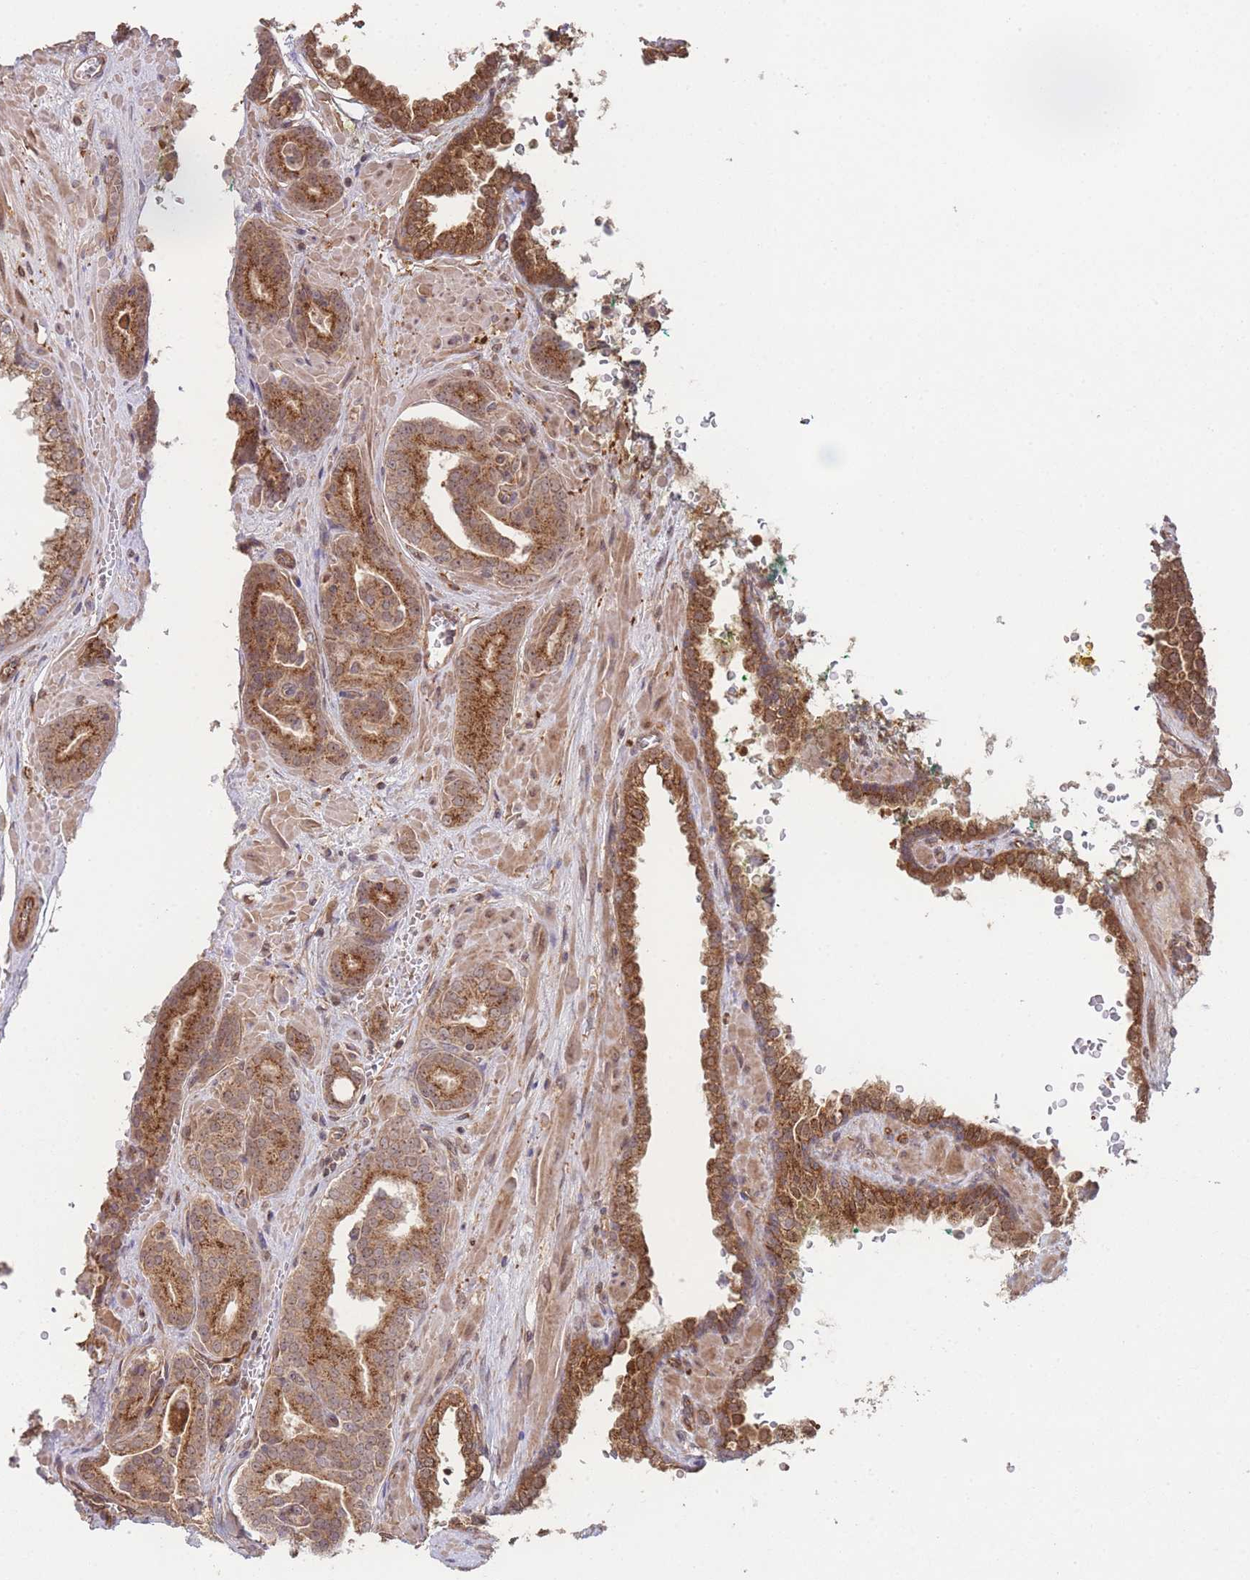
{"staining": {"intensity": "moderate", "quantity": ">75%", "location": "cytoplasmic/membranous"}, "tissue": "prostate cancer", "cell_type": "Tumor cells", "image_type": "cancer", "snomed": [{"axis": "morphology", "description": "Adenocarcinoma, High grade"}, {"axis": "topography", "description": "Prostate"}], "caption": "Immunohistochemistry (IHC) of prostate adenocarcinoma (high-grade) displays medium levels of moderate cytoplasmic/membranous staining in approximately >75% of tumor cells.", "gene": "PXMP4", "patient": {"sex": "male", "age": 66}}